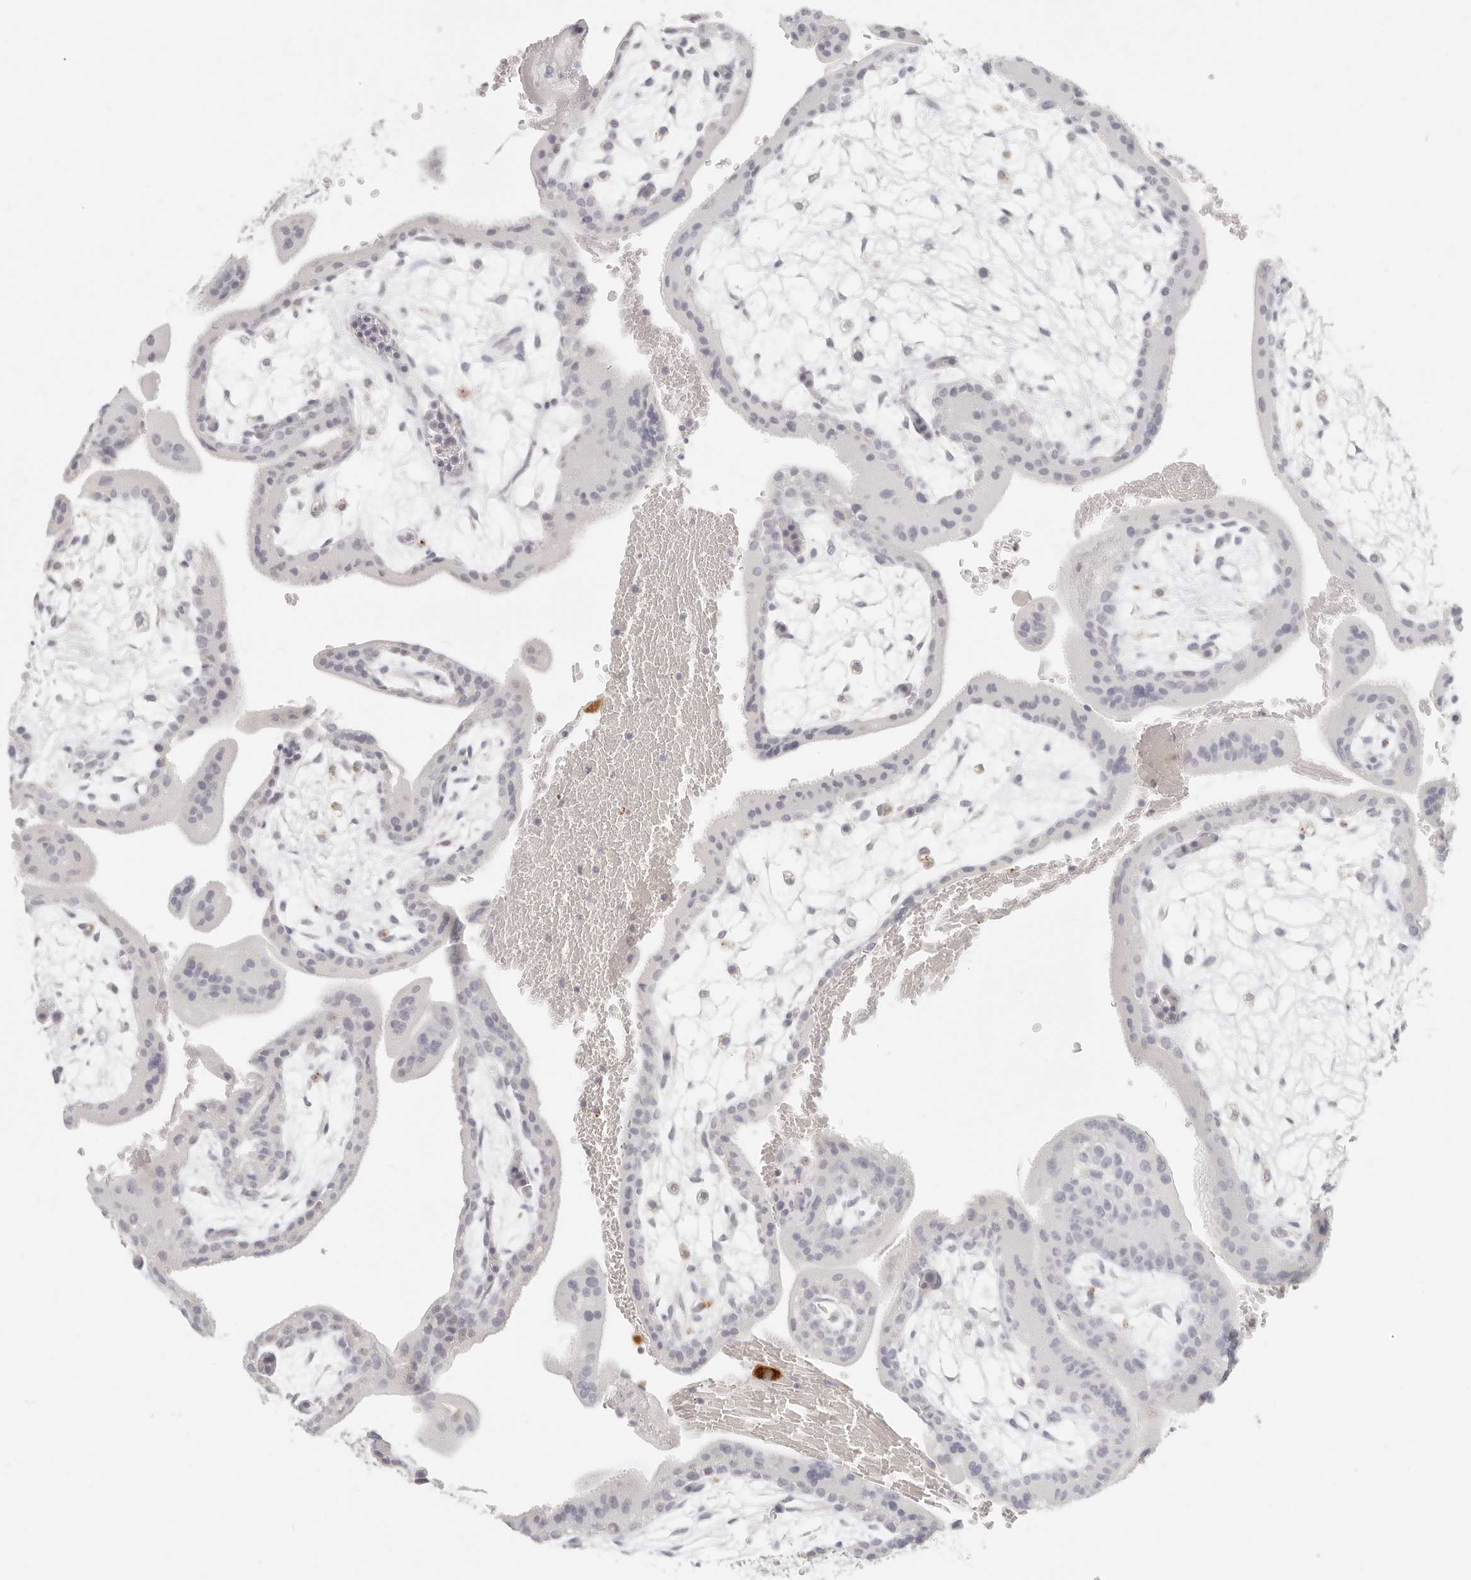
{"staining": {"intensity": "negative", "quantity": "none", "location": "none"}, "tissue": "placenta", "cell_type": "Trophoblastic cells", "image_type": "normal", "snomed": [{"axis": "morphology", "description": "Normal tissue, NOS"}, {"axis": "topography", "description": "Placenta"}], "caption": "DAB immunohistochemical staining of benign placenta demonstrates no significant staining in trophoblastic cells. The staining was performed using DAB to visualize the protein expression in brown, while the nuclei were stained in blue with hematoxylin (Magnification: 20x).", "gene": "RNASET2", "patient": {"sex": "female", "age": 35}}